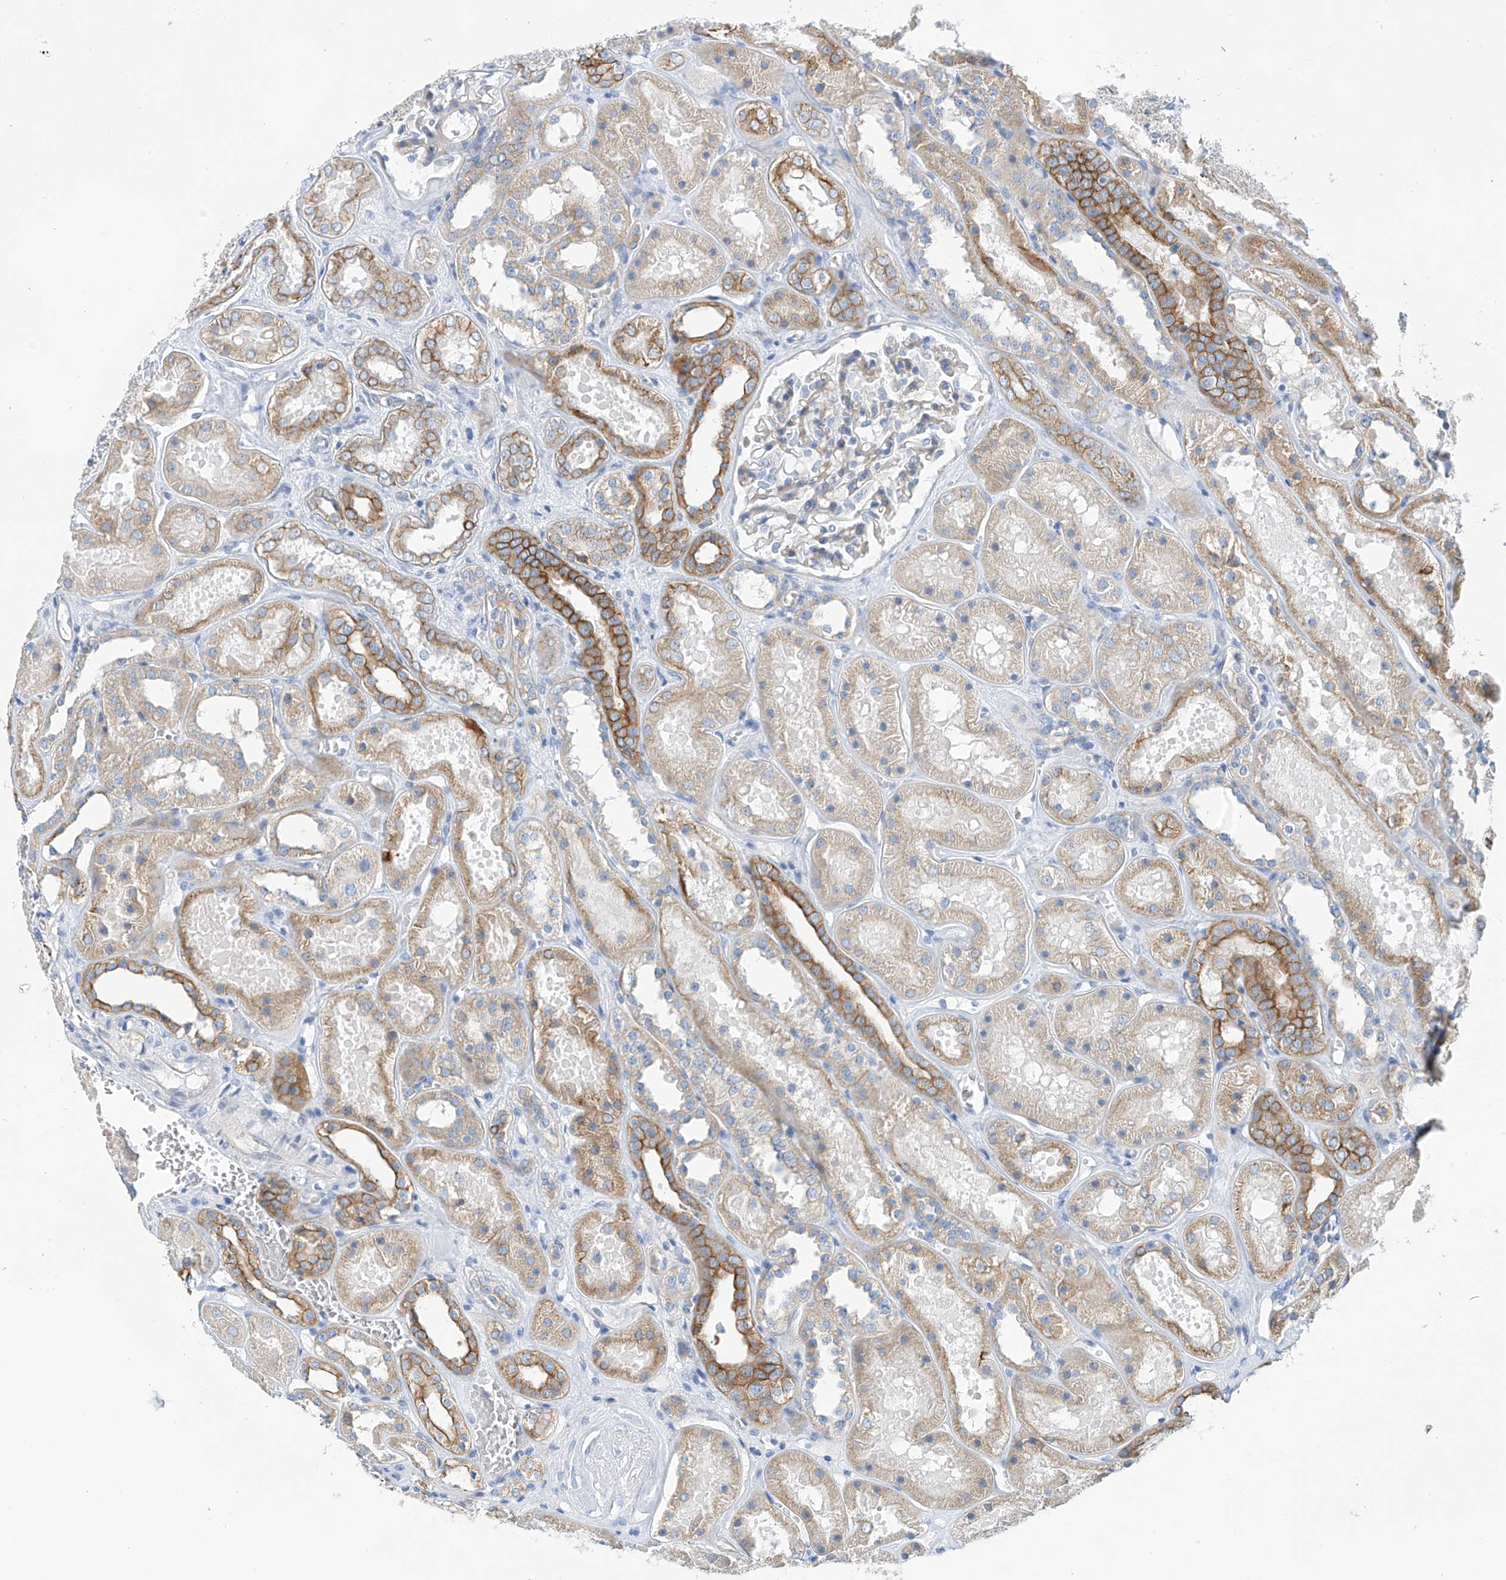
{"staining": {"intensity": "negative", "quantity": "none", "location": "none"}, "tissue": "kidney", "cell_type": "Cells in glomeruli", "image_type": "normal", "snomed": [{"axis": "morphology", "description": "Normal tissue, NOS"}, {"axis": "topography", "description": "Kidney"}], "caption": "This histopathology image is of unremarkable kidney stained with immunohistochemistry (IHC) to label a protein in brown with the nuclei are counter-stained blue. There is no positivity in cells in glomeruli.", "gene": "PIK3C2B", "patient": {"sex": "female", "age": 41}}